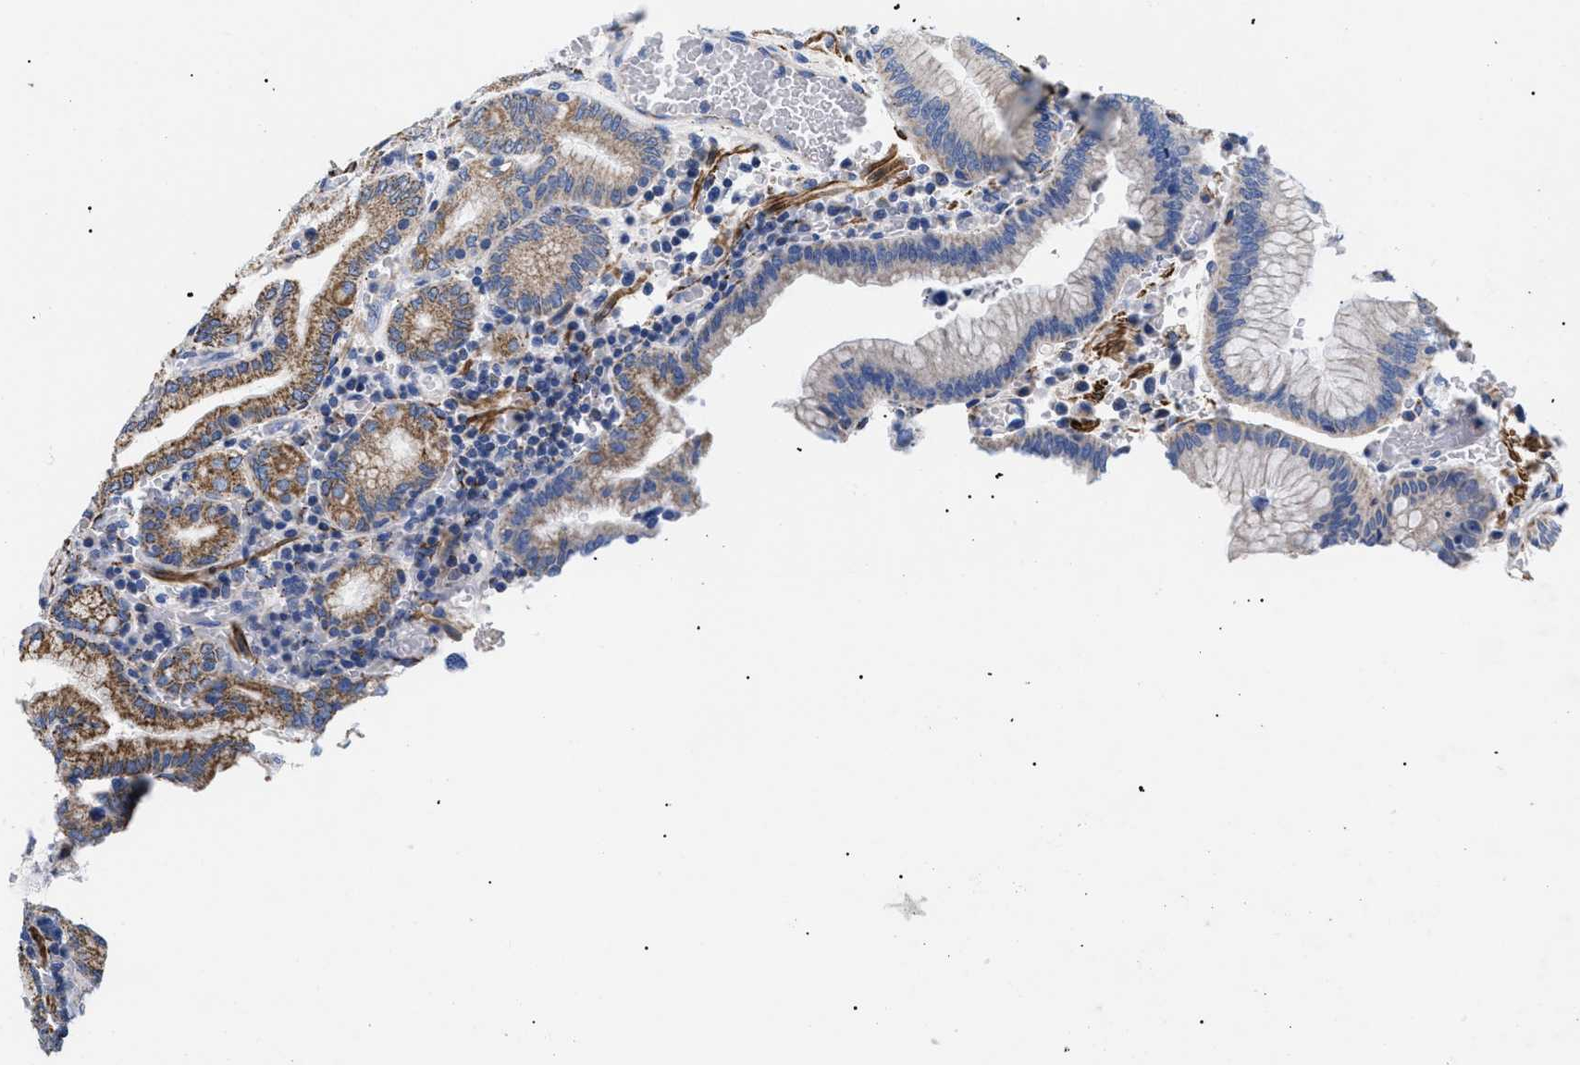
{"staining": {"intensity": "moderate", "quantity": "25%-75%", "location": "cytoplasmic/membranous"}, "tissue": "stomach", "cell_type": "Glandular cells", "image_type": "normal", "snomed": [{"axis": "morphology", "description": "Normal tissue, NOS"}, {"axis": "morphology", "description": "Carcinoid, malignant, NOS"}, {"axis": "topography", "description": "Stomach, upper"}], "caption": "Protein staining of normal stomach reveals moderate cytoplasmic/membranous expression in about 25%-75% of glandular cells. The protein of interest is stained brown, and the nuclei are stained in blue (DAB (3,3'-diaminobenzidine) IHC with brightfield microscopy, high magnification).", "gene": "GPR149", "patient": {"sex": "male", "age": 39}}